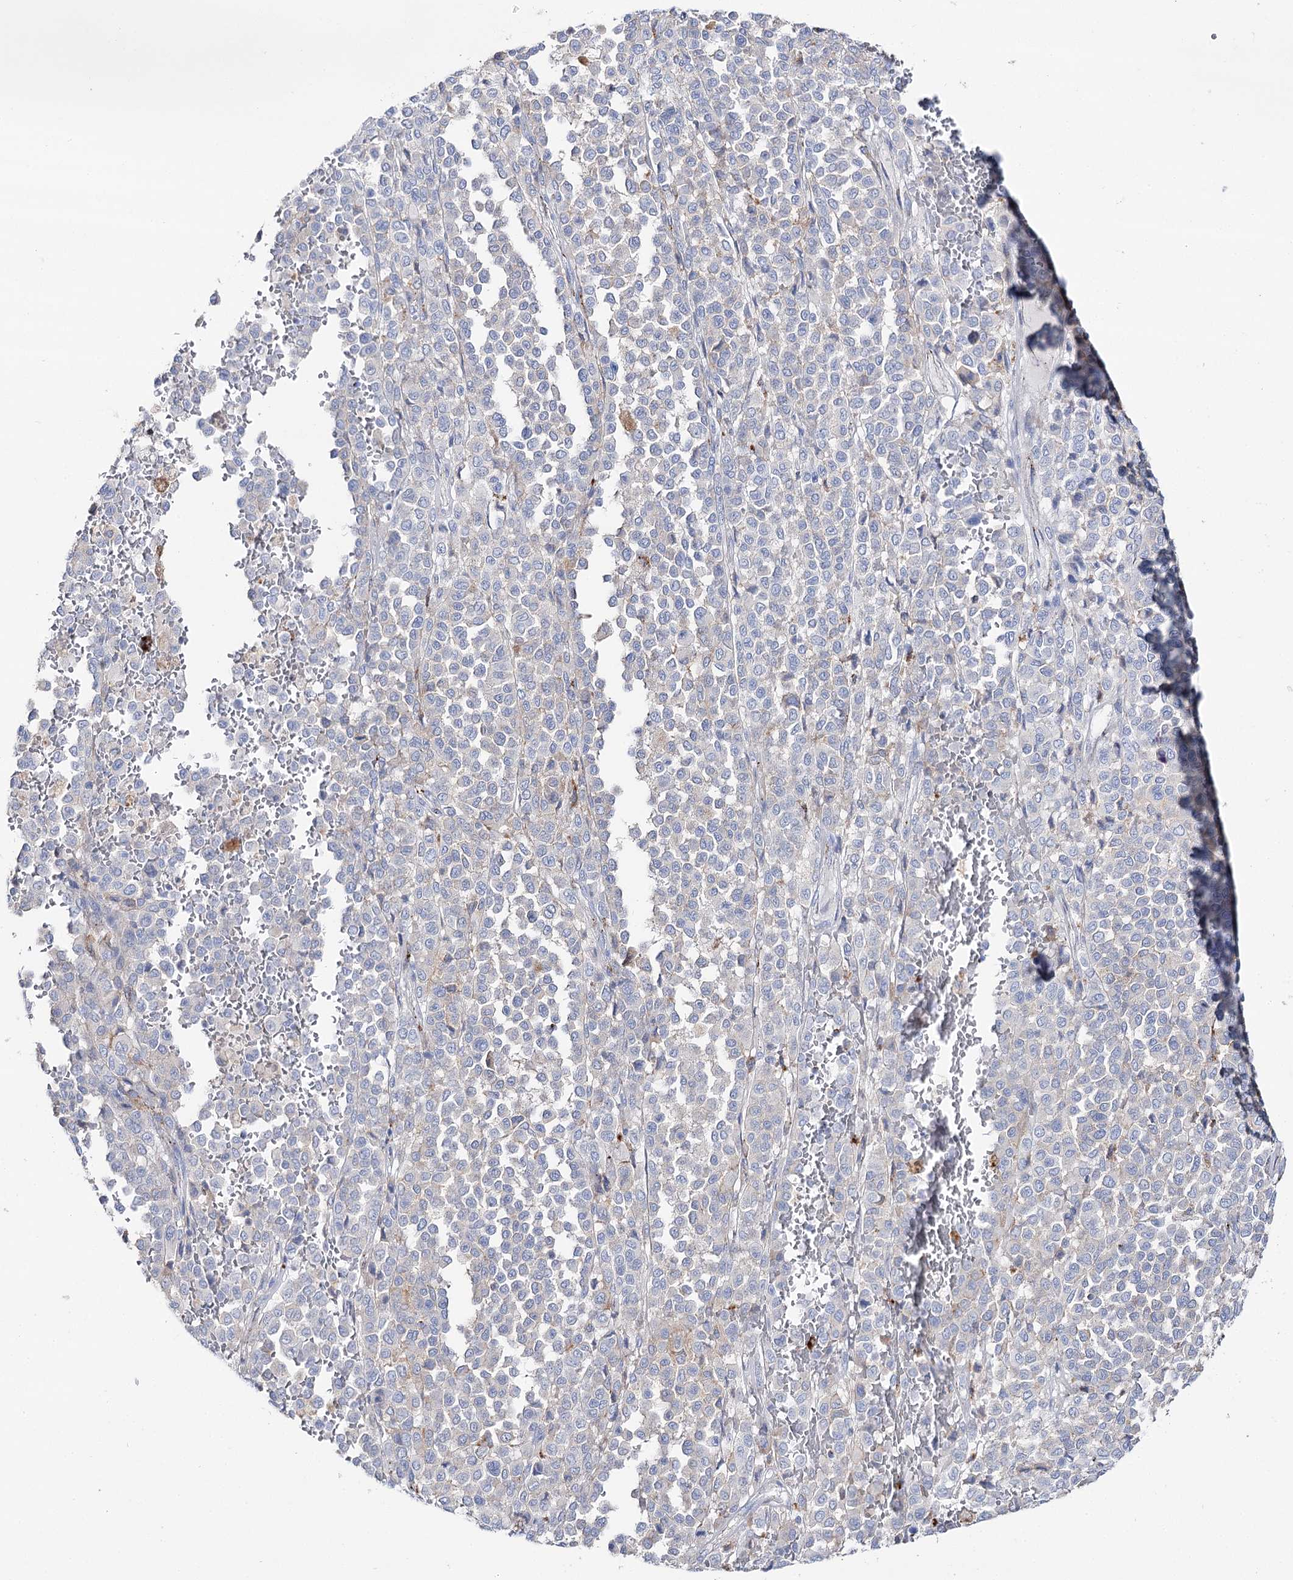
{"staining": {"intensity": "negative", "quantity": "none", "location": "none"}, "tissue": "melanoma", "cell_type": "Tumor cells", "image_type": "cancer", "snomed": [{"axis": "morphology", "description": "Malignant melanoma, Metastatic site"}, {"axis": "topography", "description": "Pancreas"}], "caption": "Tumor cells show no significant protein expression in melanoma.", "gene": "SLC3A1", "patient": {"sex": "female", "age": 30}}